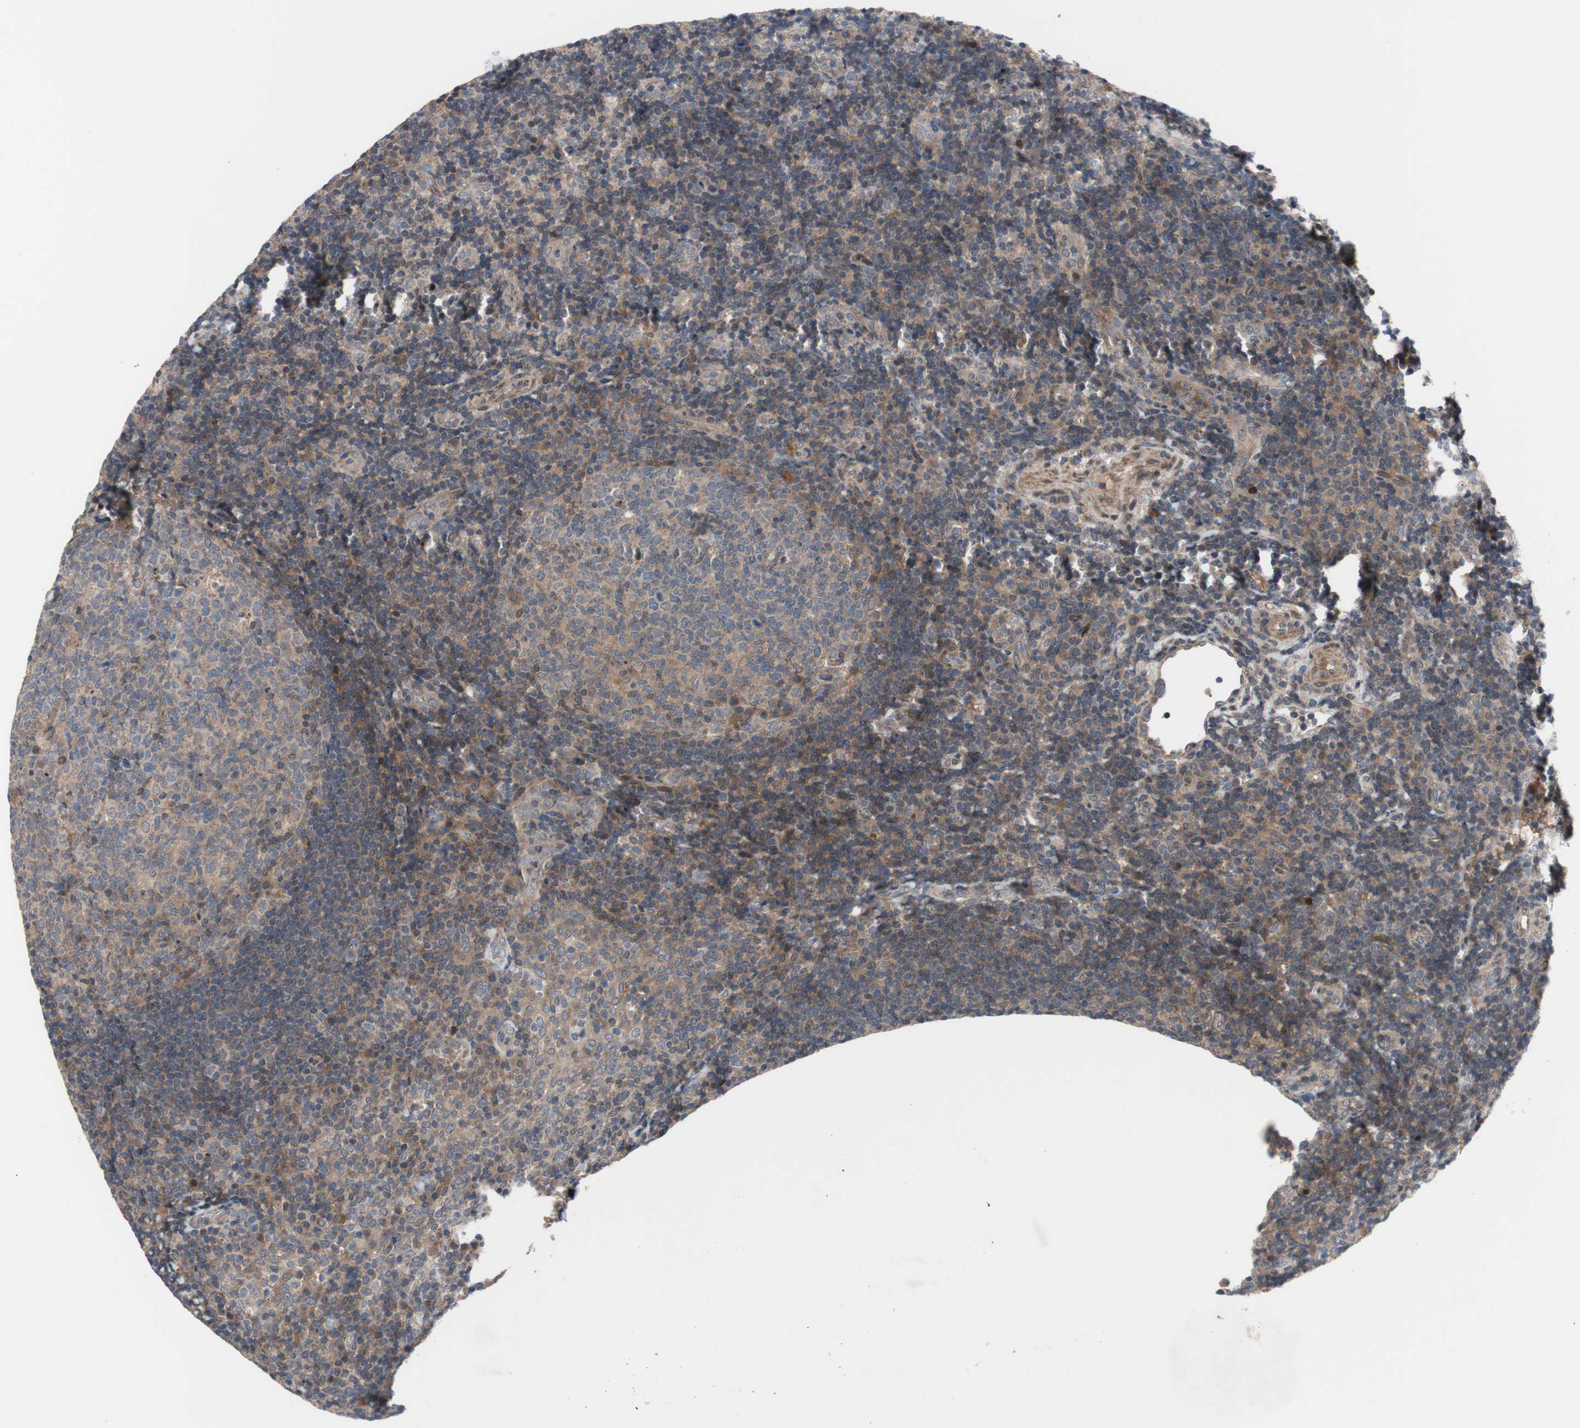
{"staining": {"intensity": "moderate", "quantity": ">75%", "location": "cytoplasmic/membranous"}, "tissue": "tonsil", "cell_type": "Germinal center cells", "image_type": "normal", "snomed": [{"axis": "morphology", "description": "Normal tissue, NOS"}, {"axis": "topography", "description": "Tonsil"}], "caption": "Immunohistochemical staining of normal tonsil demonstrates medium levels of moderate cytoplasmic/membranous positivity in approximately >75% of germinal center cells.", "gene": "OAZ1", "patient": {"sex": "female", "age": 40}}